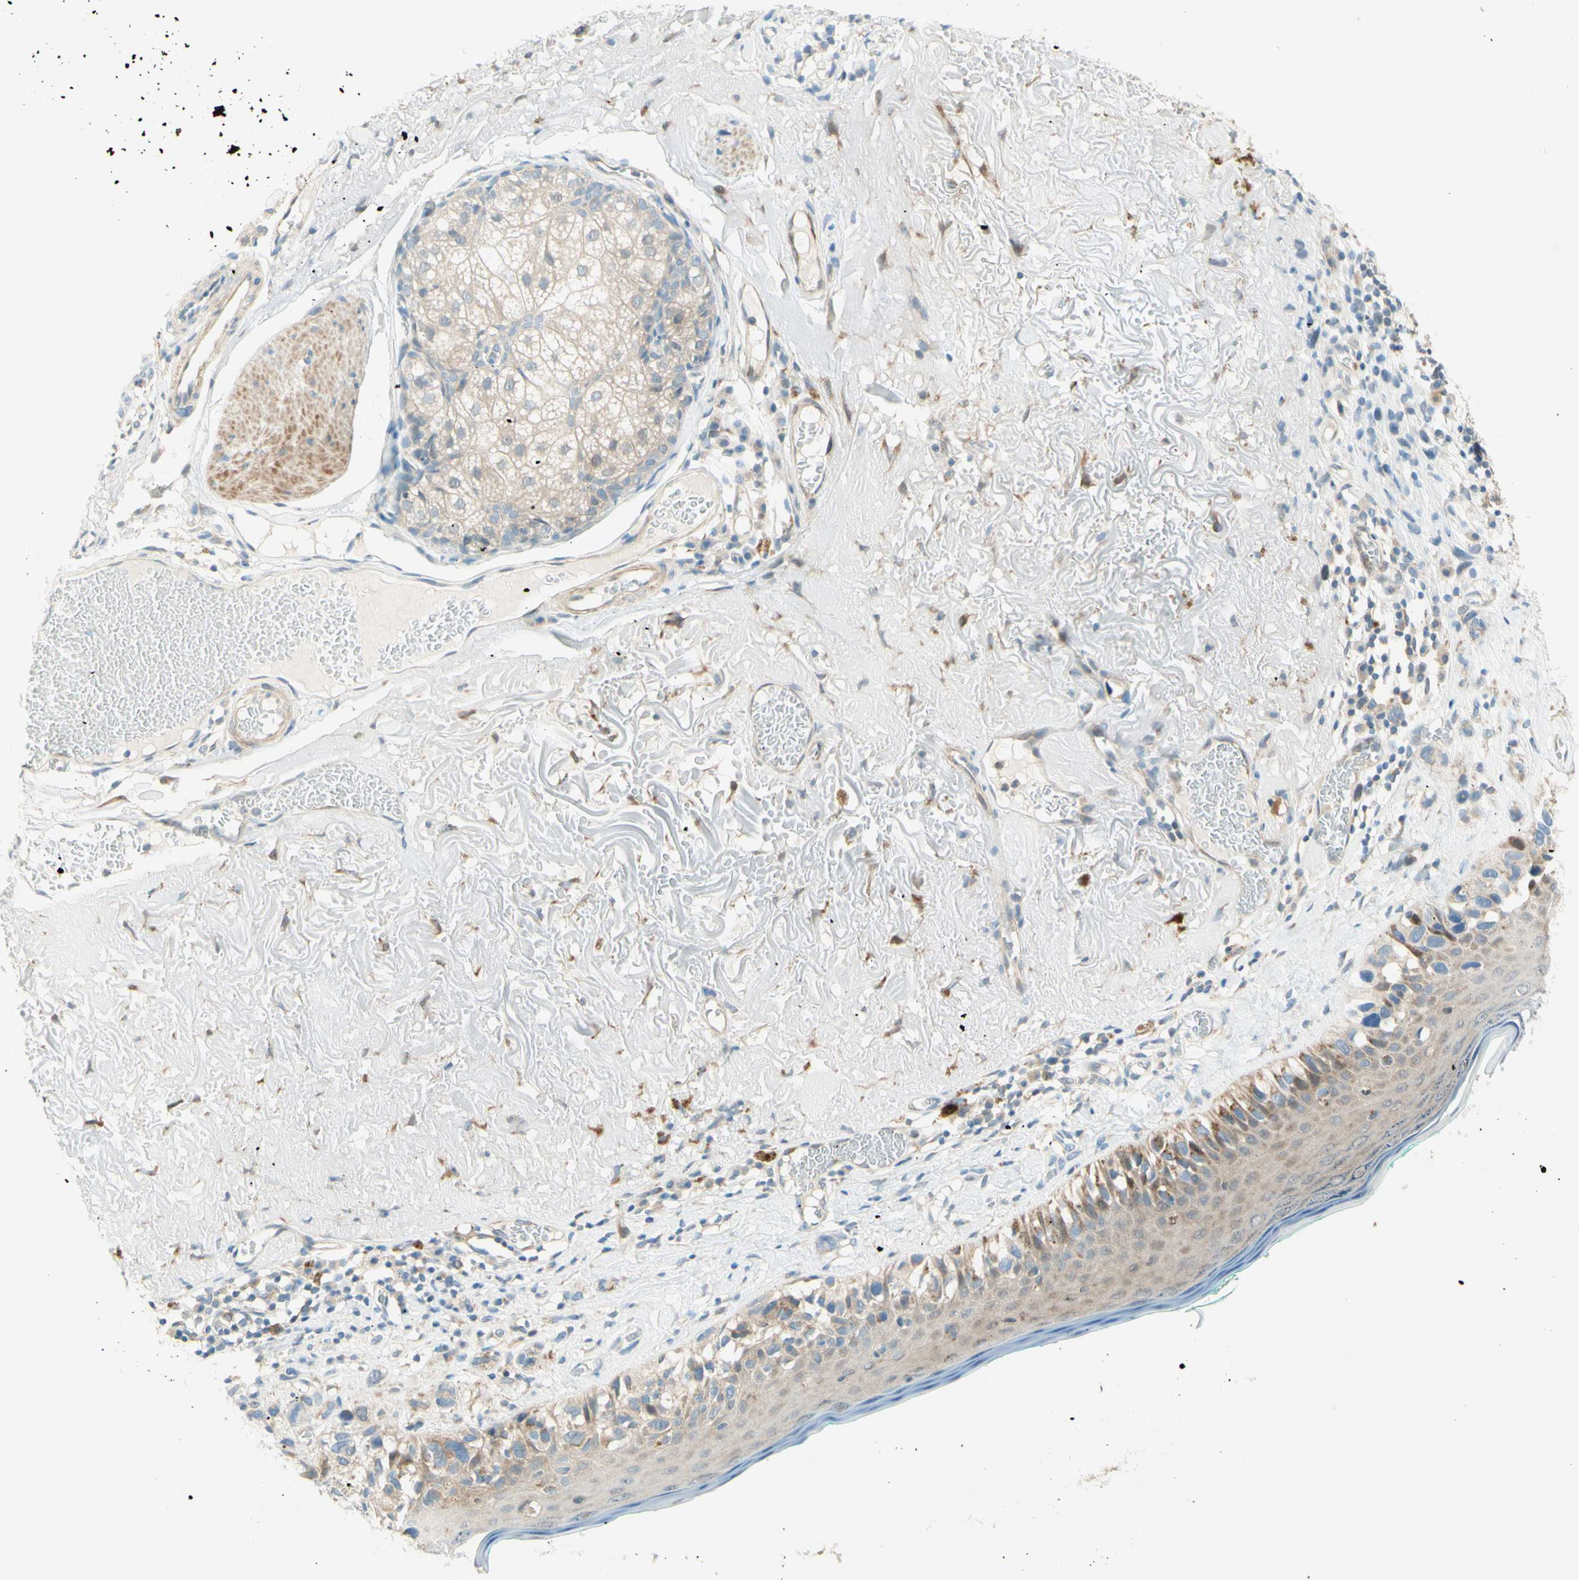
{"staining": {"intensity": "weak", "quantity": "<25%", "location": "cytoplasmic/membranous"}, "tissue": "melanoma", "cell_type": "Tumor cells", "image_type": "cancer", "snomed": [{"axis": "morphology", "description": "Malignant melanoma in situ"}, {"axis": "morphology", "description": "Malignant melanoma, NOS"}, {"axis": "topography", "description": "Skin"}], "caption": "A photomicrograph of malignant melanoma stained for a protein shows no brown staining in tumor cells.", "gene": "PROM1", "patient": {"sex": "female", "age": 88}}